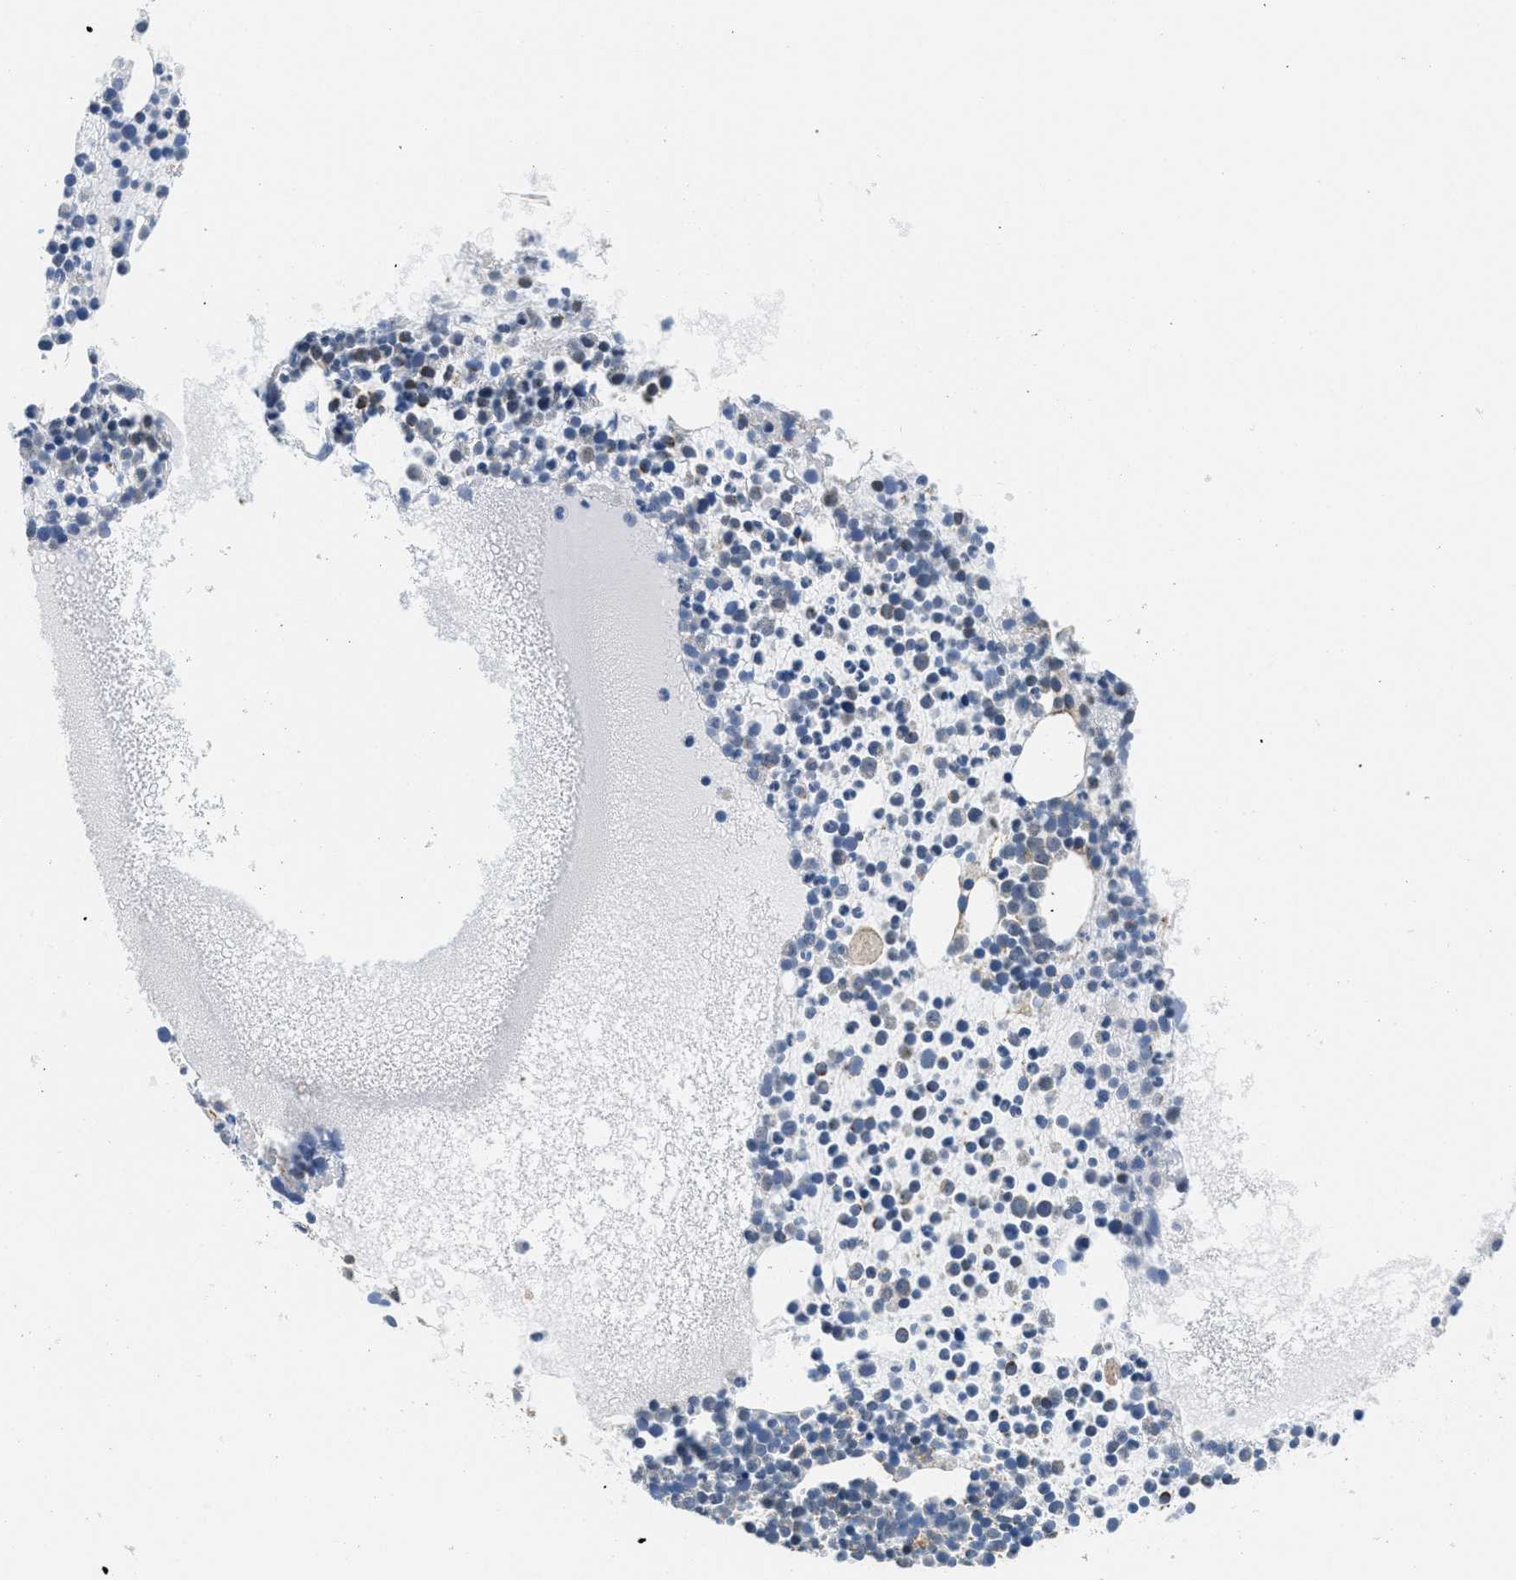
{"staining": {"intensity": "weak", "quantity": "<25%", "location": "cytoplasmic/membranous"}, "tissue": "bone marrow", "cell_type": "Hematopoietic cells", "image_type": "normal", "snomed": [{"axis": "morphology", "description": "Normal tissue, NOS"}, {"axis": "morphology", "description": "Inflammation, NOS"}, {"axis": "topography", "description": "Bone marrow"}], "caption": "The image exhibits no staining of hematopoietic cells in unremarkable bone marrow.", "gene": "TOMM70", "patient": {"sex": "male", "age": 58}}